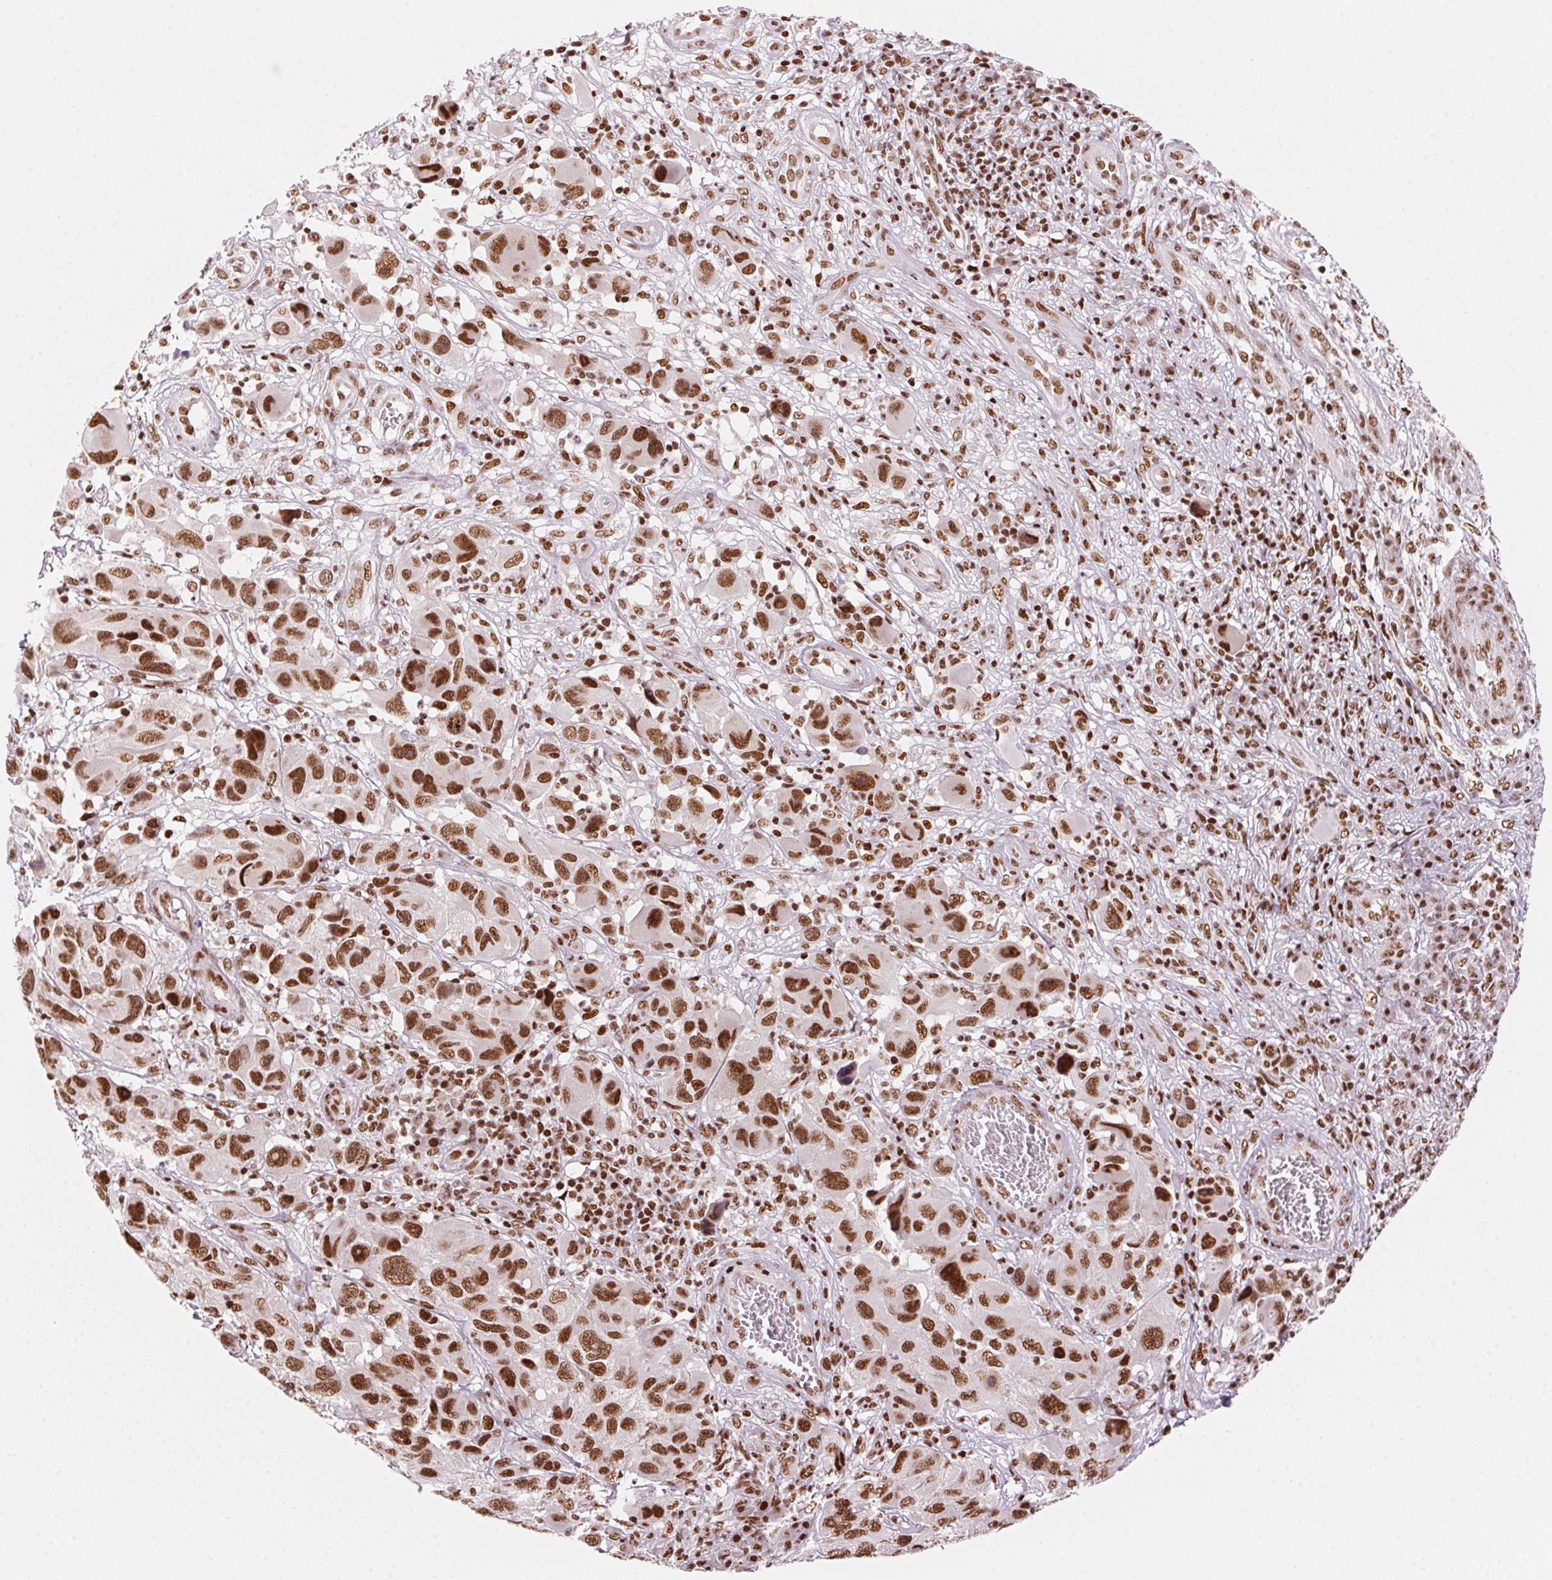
{"staining": {"intensity": "strong", "quantity": ">75%", "location": "nuclear"}, "tissue": "melanoma", "cell_type": "Tumor cells", "image_type": "cancer", "snomed": [{"axis": "morphology", "description": "Malignant melanoma, NOS"}, {"axis": "topography", "description": "Skin"}], "caption": "Melanoma stained with a protein marker exhibits strong staining in tumor cells.", "gene": "NXF1", "patient": {"sex": "male", "age": 53}}